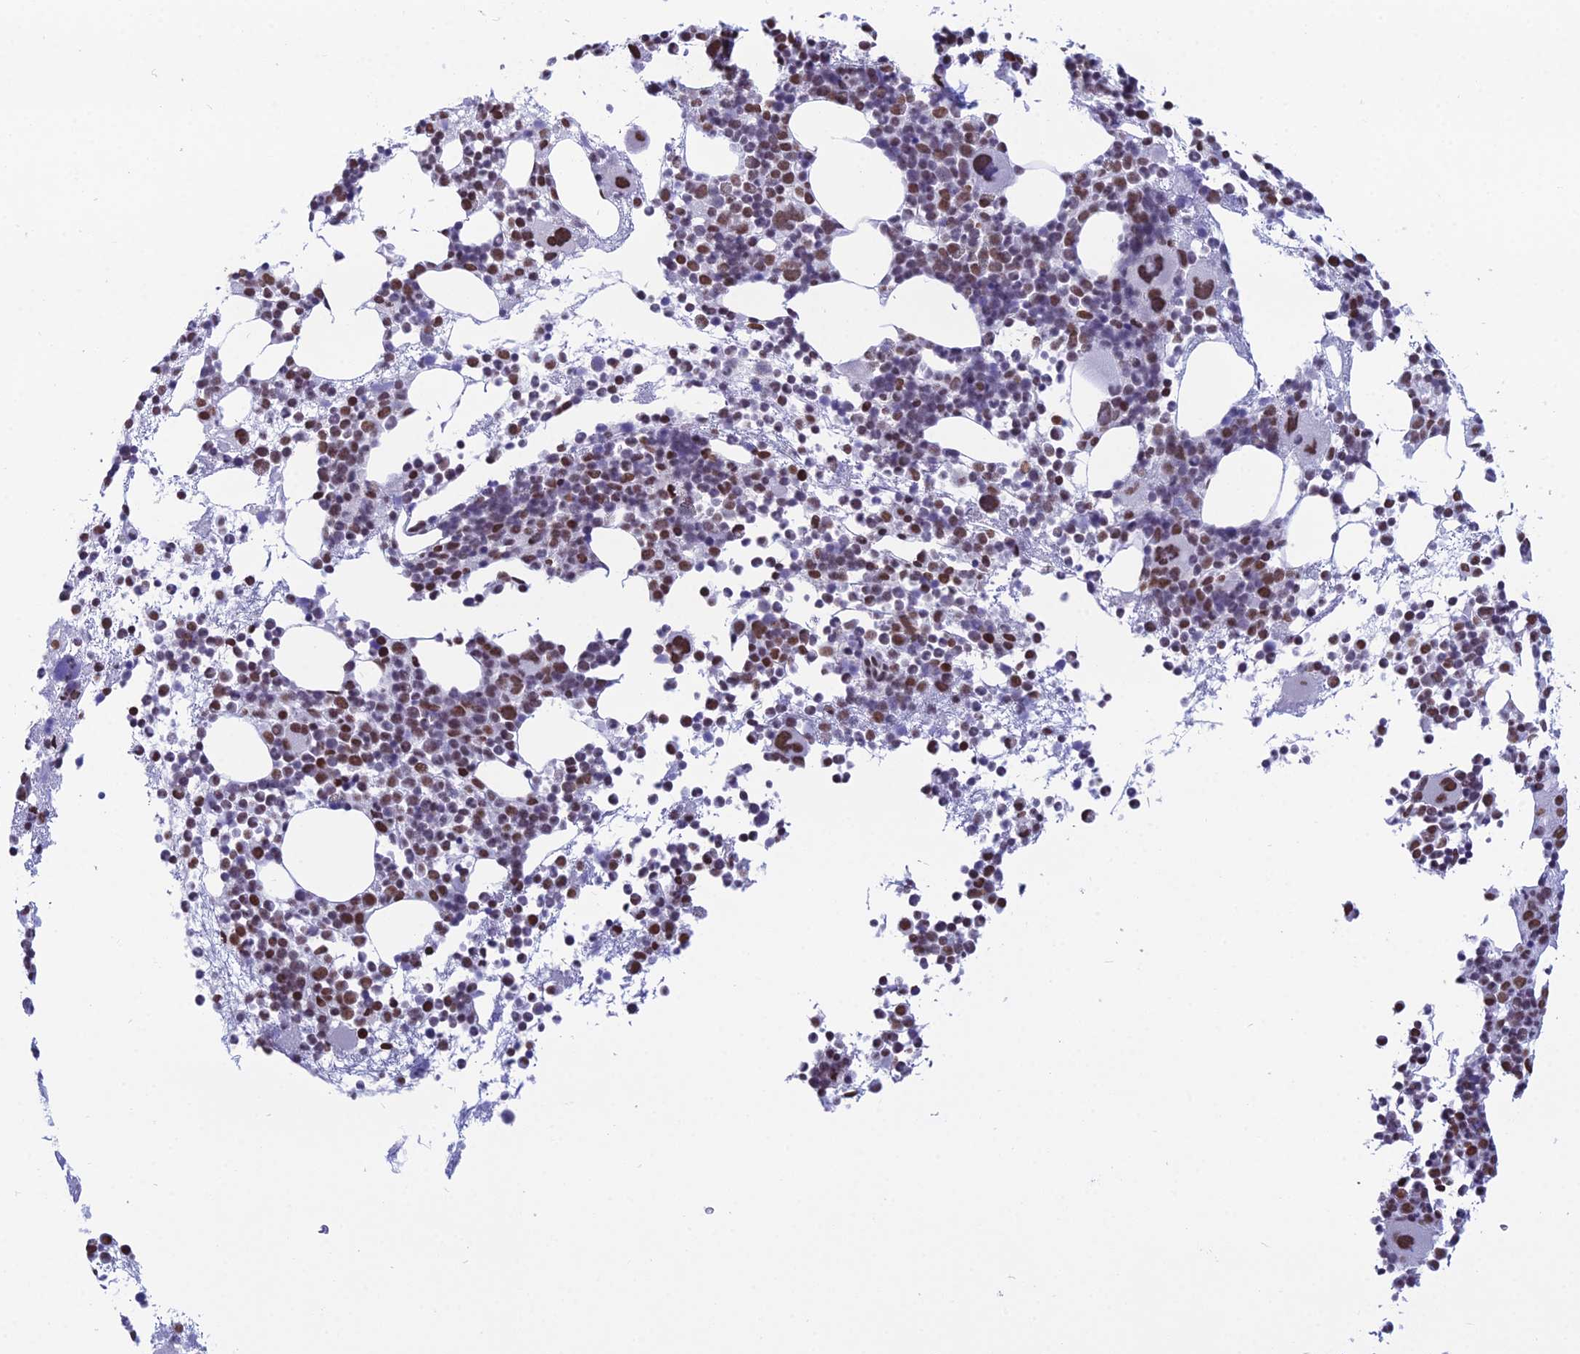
{"staining": {"intensity": "moderate", "quantity": "25%-75%", "location": "nuclear"}, "tissue": "bone marrow", "cell_type": "Hematopoietic cells", "image_type": "normal", "snomed": [{"axis": "morphology", "description": "Normal tissue, NOS"}, {"axis": "topography", "description": "Bone marrow"}], "caption": "This is a histology image of immunohistochemistry (IHC) staining of unremarkable bone marrow, which shows moderate expression in the nuclear of hematopoietic cells.", "gene": "PRAMEF12", "patient": {"sex": "female", "age": 57}}